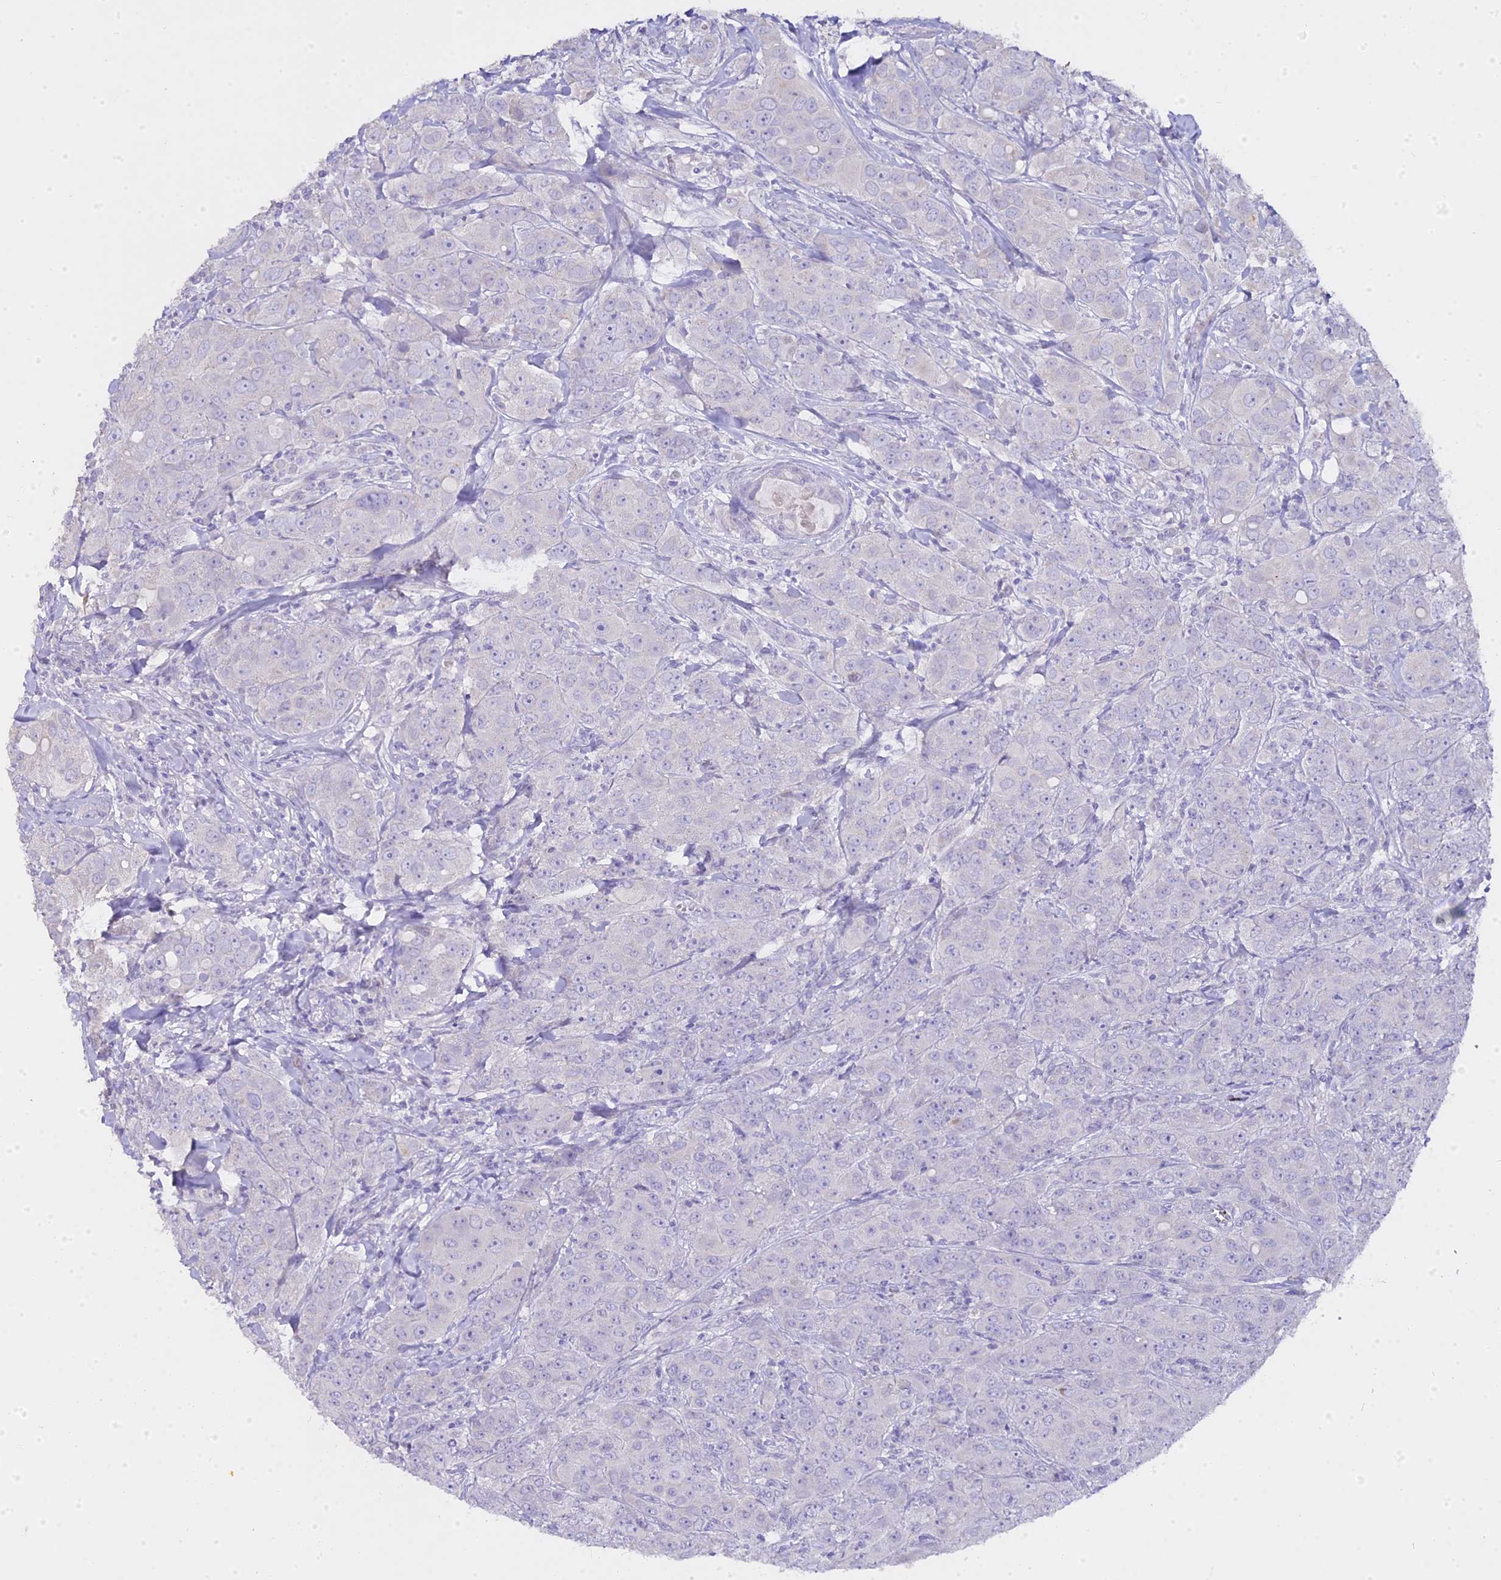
{"staining": {"intensity": "negative", "quantity": "none", "location": "none"}, "tissue": "breast cancer", "cell_type": "Tumor cells", "image_type": "cancer", "snomed": [{"axis": "morphology", "description": "Duct carcinoma"}, {"axis": "topography", "description": "Breast"}], "caption": "The immunohistochemistry micrograph has no significant expression in tumor cells of breast cancer (infiltrating ductal carcinoma) tissue.", "gene": "GLYAT", "patient": {"sex": "female", "age": 43}}